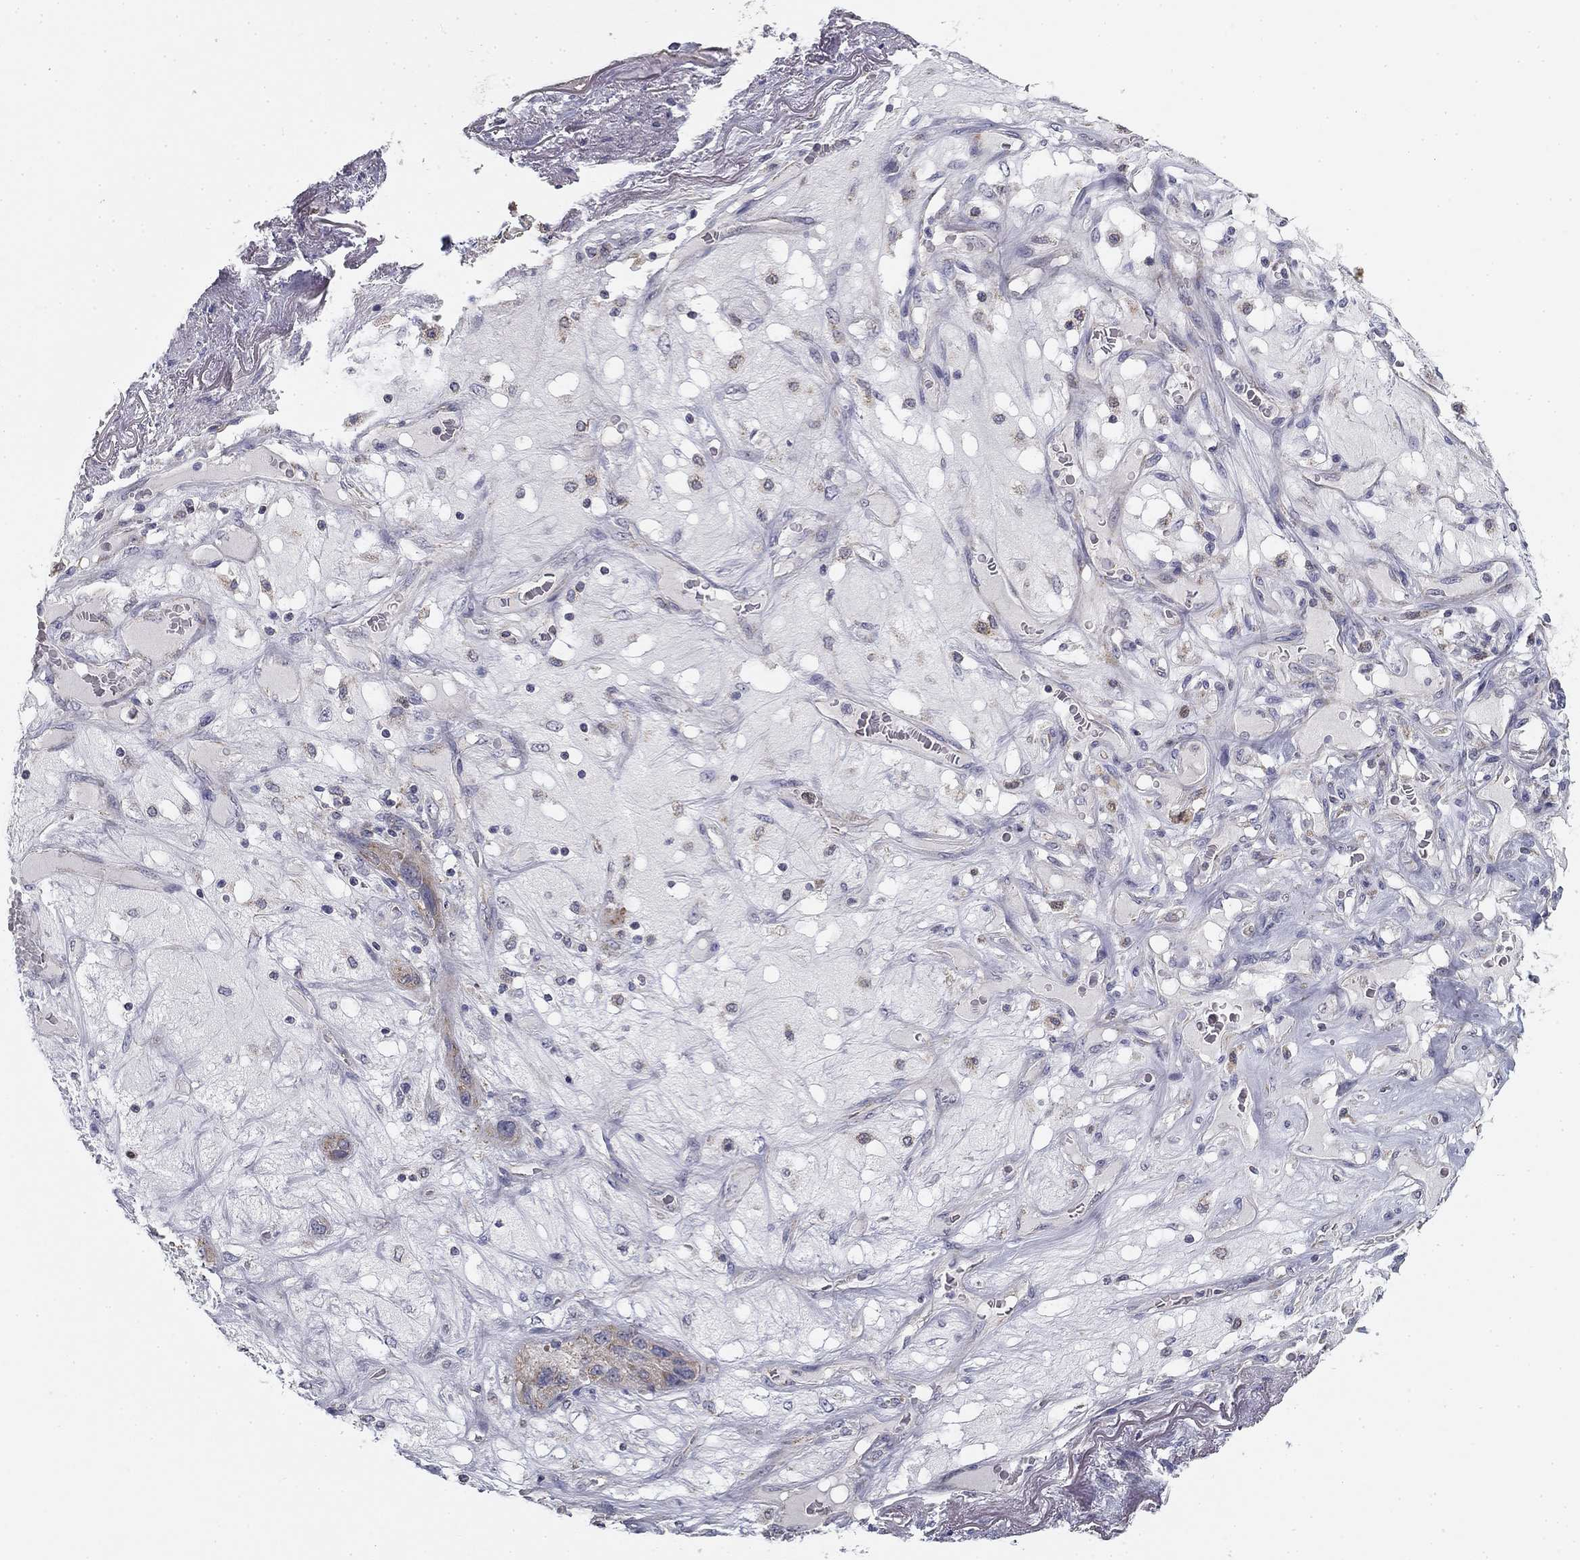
{"staining": {"intensity": "negative", "quantity": "none", "location": "none"}, "tissue": "lung cancer", "cell_type": "Tumor cells", "image_type": "cancer", "snomed": [{"axis": "morphology", "description": "Squamous cell carcinoma, NOS"}, {"axis": "topography", "description": "Lung"}], "caption": "This is an IHC micrograph of lung squamous cell carcinoma. There is no staining in tumor cells.", "gene": "SLC2A9", "patient": {"sex": "female", "age": 70}}